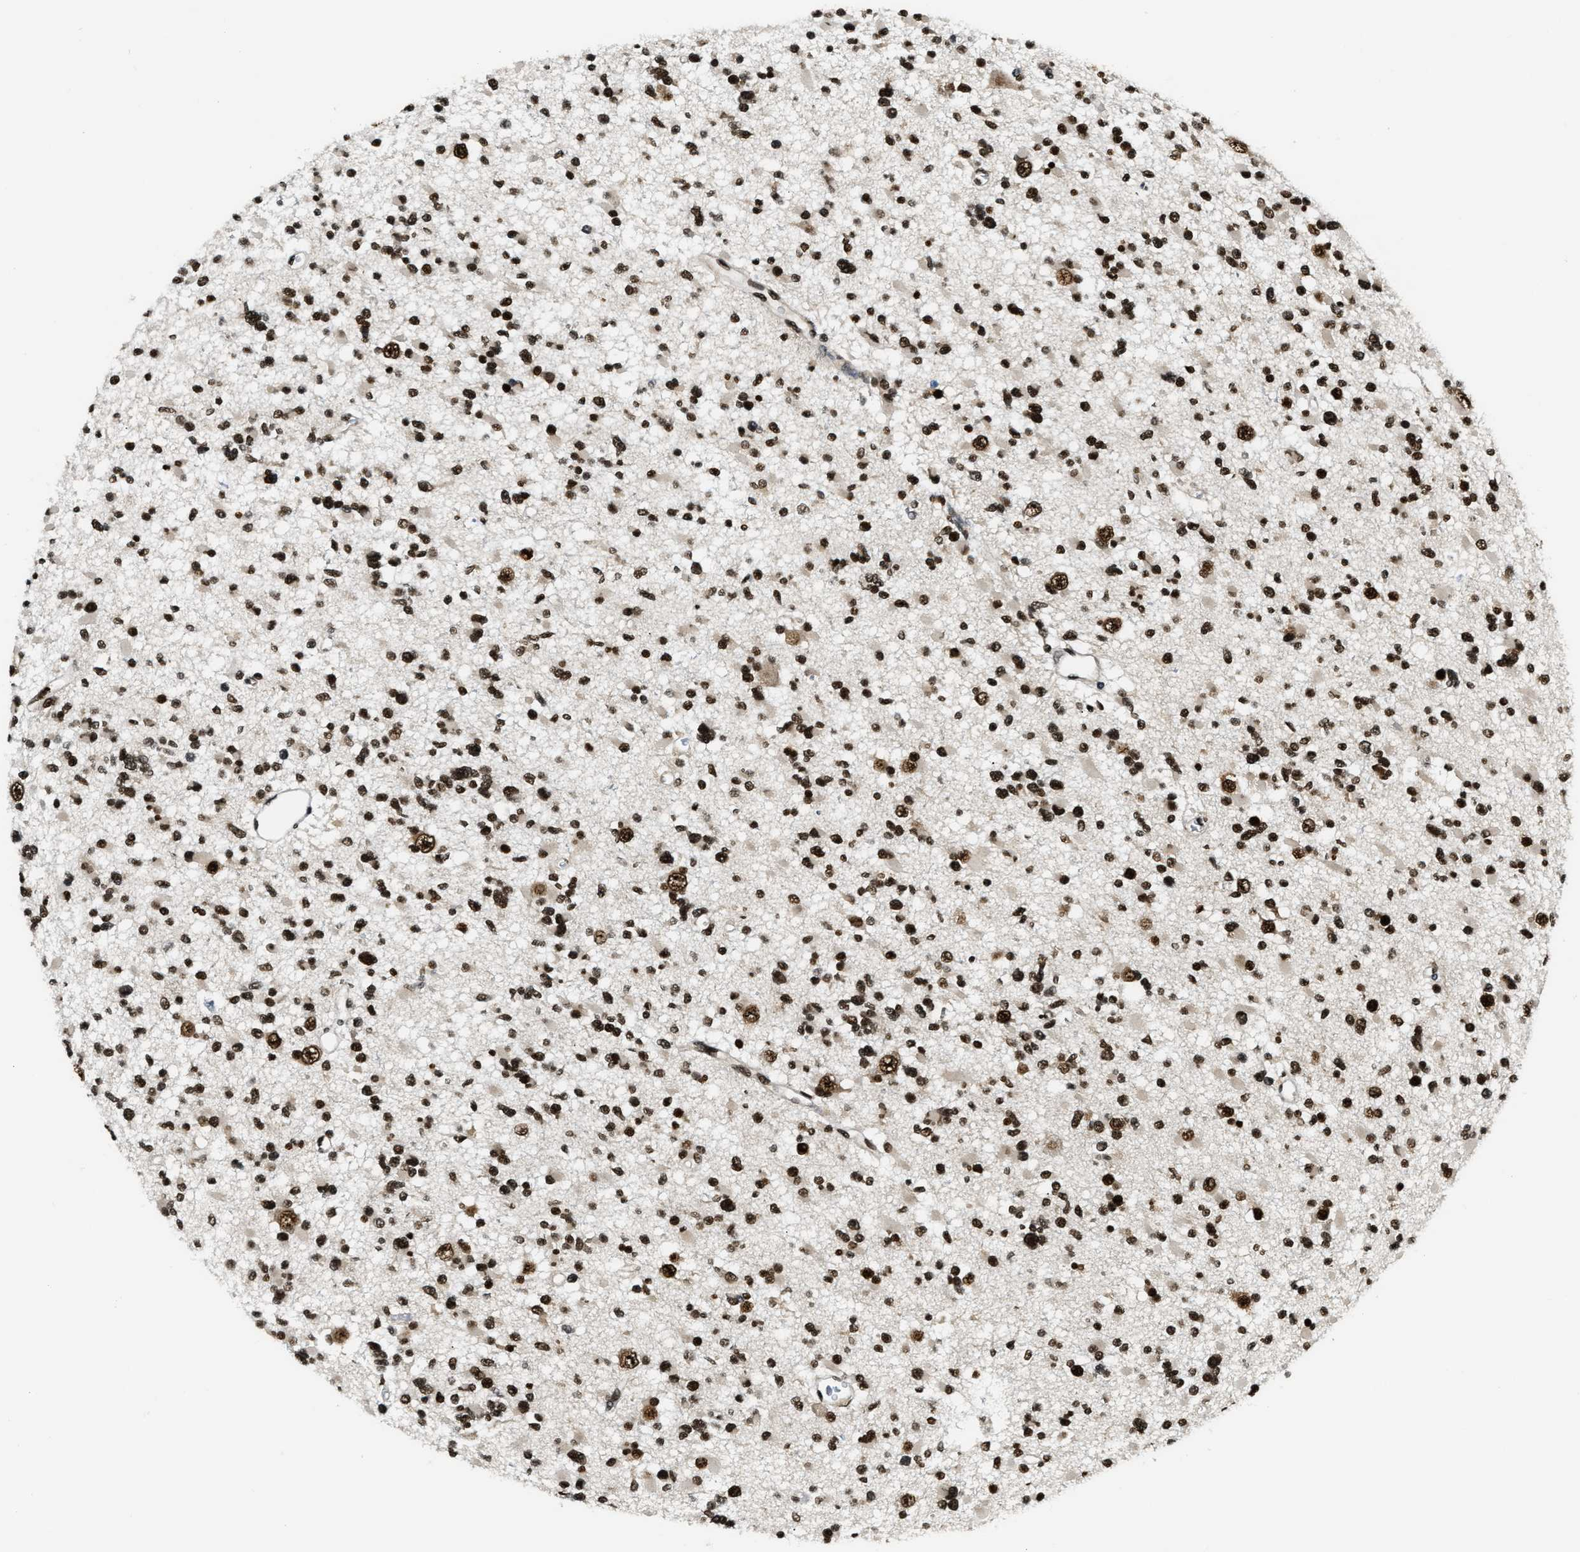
{"staining": {"intensity": "strong", "quantity": ">75%", "location": "nuclear"}, "tissue": "glioma", "cell_type": "Tumor cells", "image_type": "cancer", "snomed": [{"axis": "morphology", "description": "Glioma, malignant, Low grade"}, {"axis": "topography", "description": "Brain"}], "caption": "Protein expression analysis of human malignant glioma (low-grade) reveals strong nuclear expression in about >75% of tumor cells. (IHC, brightfield microscopy, high magnification).", "gene": "CCNDBP1", "patient": {"sex": "female", "age": 22}}